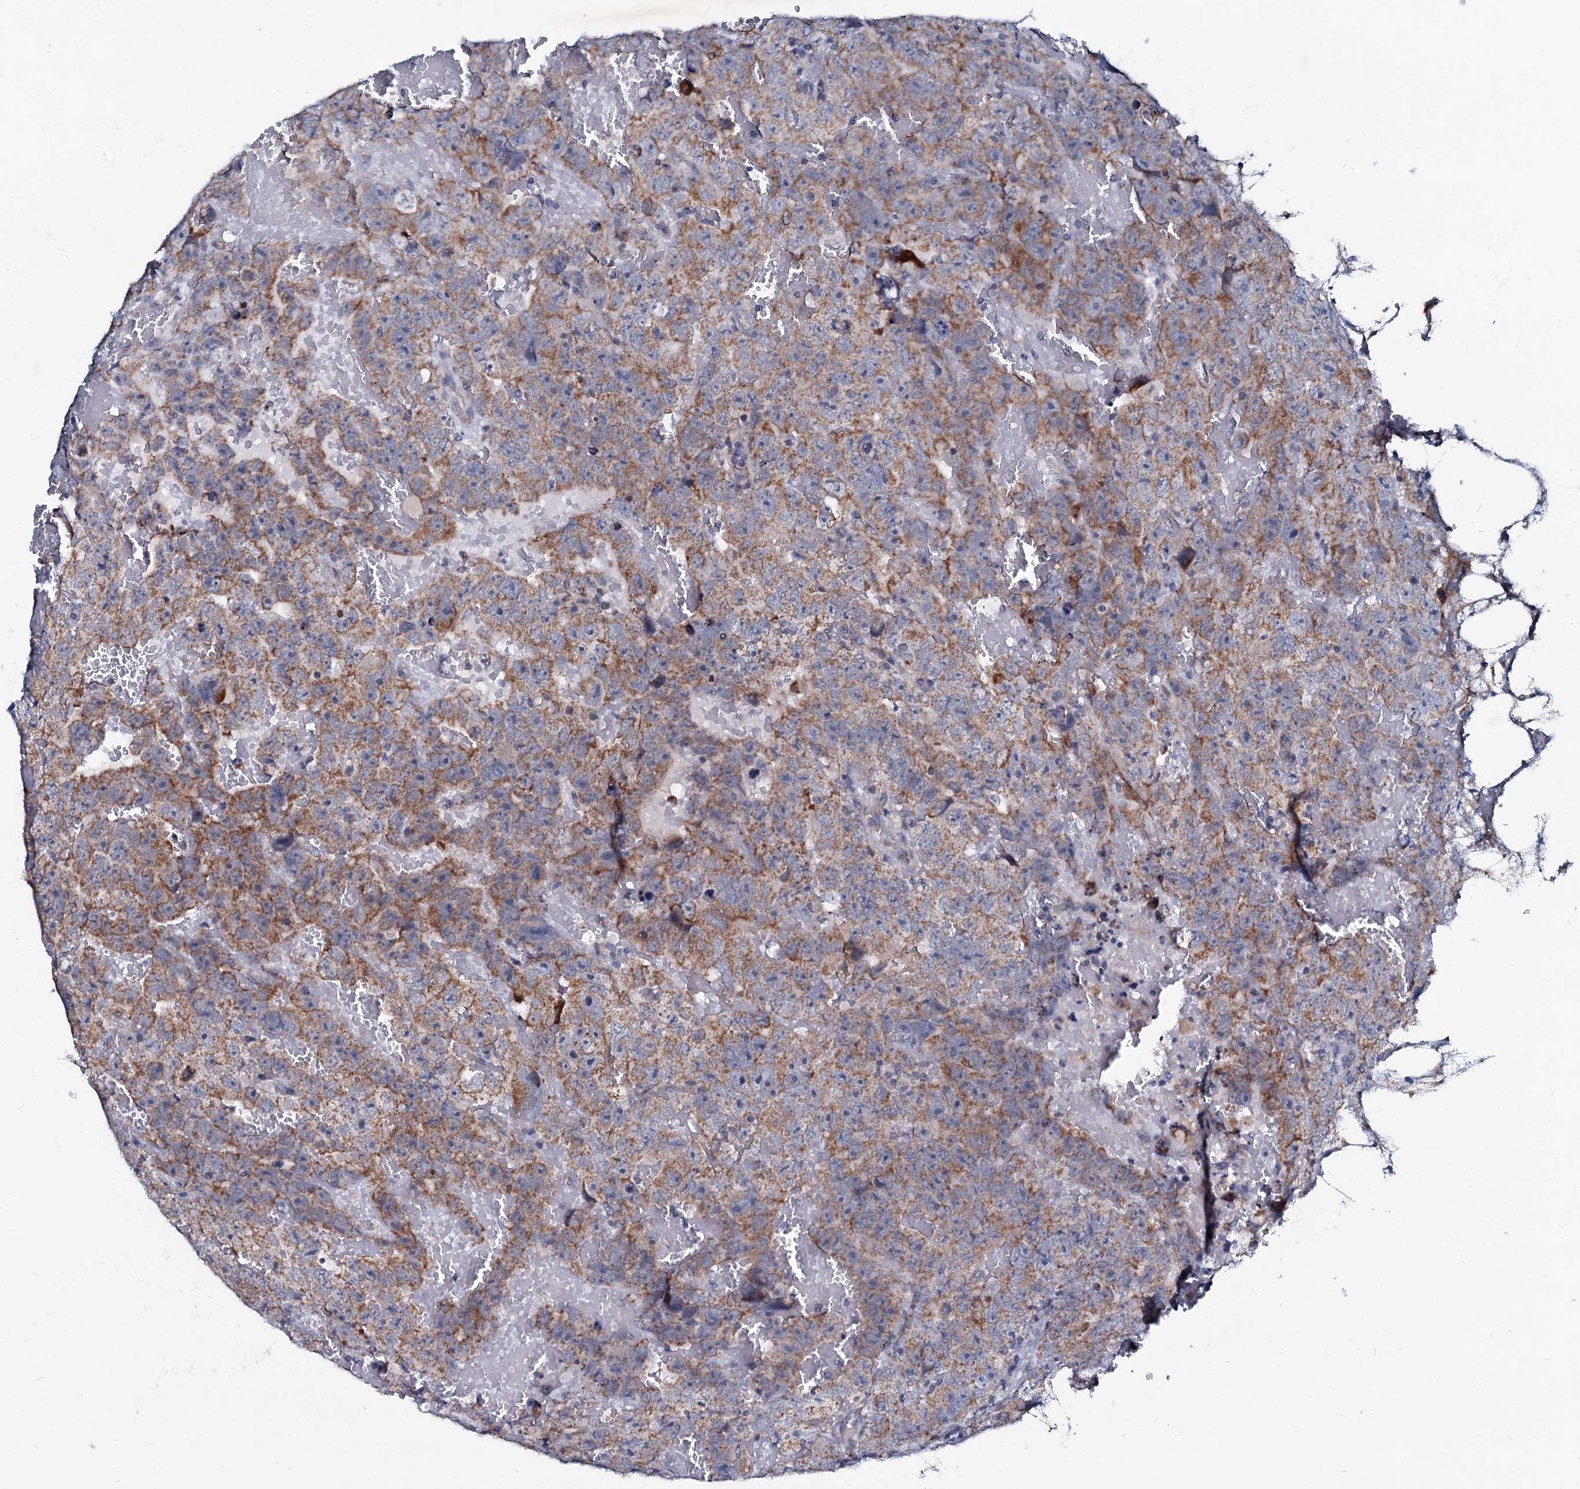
{"staining": {"intensity": "moderate", "quantity": ">75%", "location": "cytoplasmic/membranous"}, "tissue": "testis cancer", "cell_type": "Tumor cells", "image_type": "cancer", "snomed": [{"axis": "morphology", "description": "Carcinoma, Embryonal, NOS"}, {"axis": "topography", "description": "Testis"}], "caption": "The photomicrograph demonstrates staining of testis cancer, revealing moderate cytoplasmic/membranous protein expression (brown color) within tumor cells.", "gene": "MRPL51", "patient": {"sex": "male", "age": 45}}